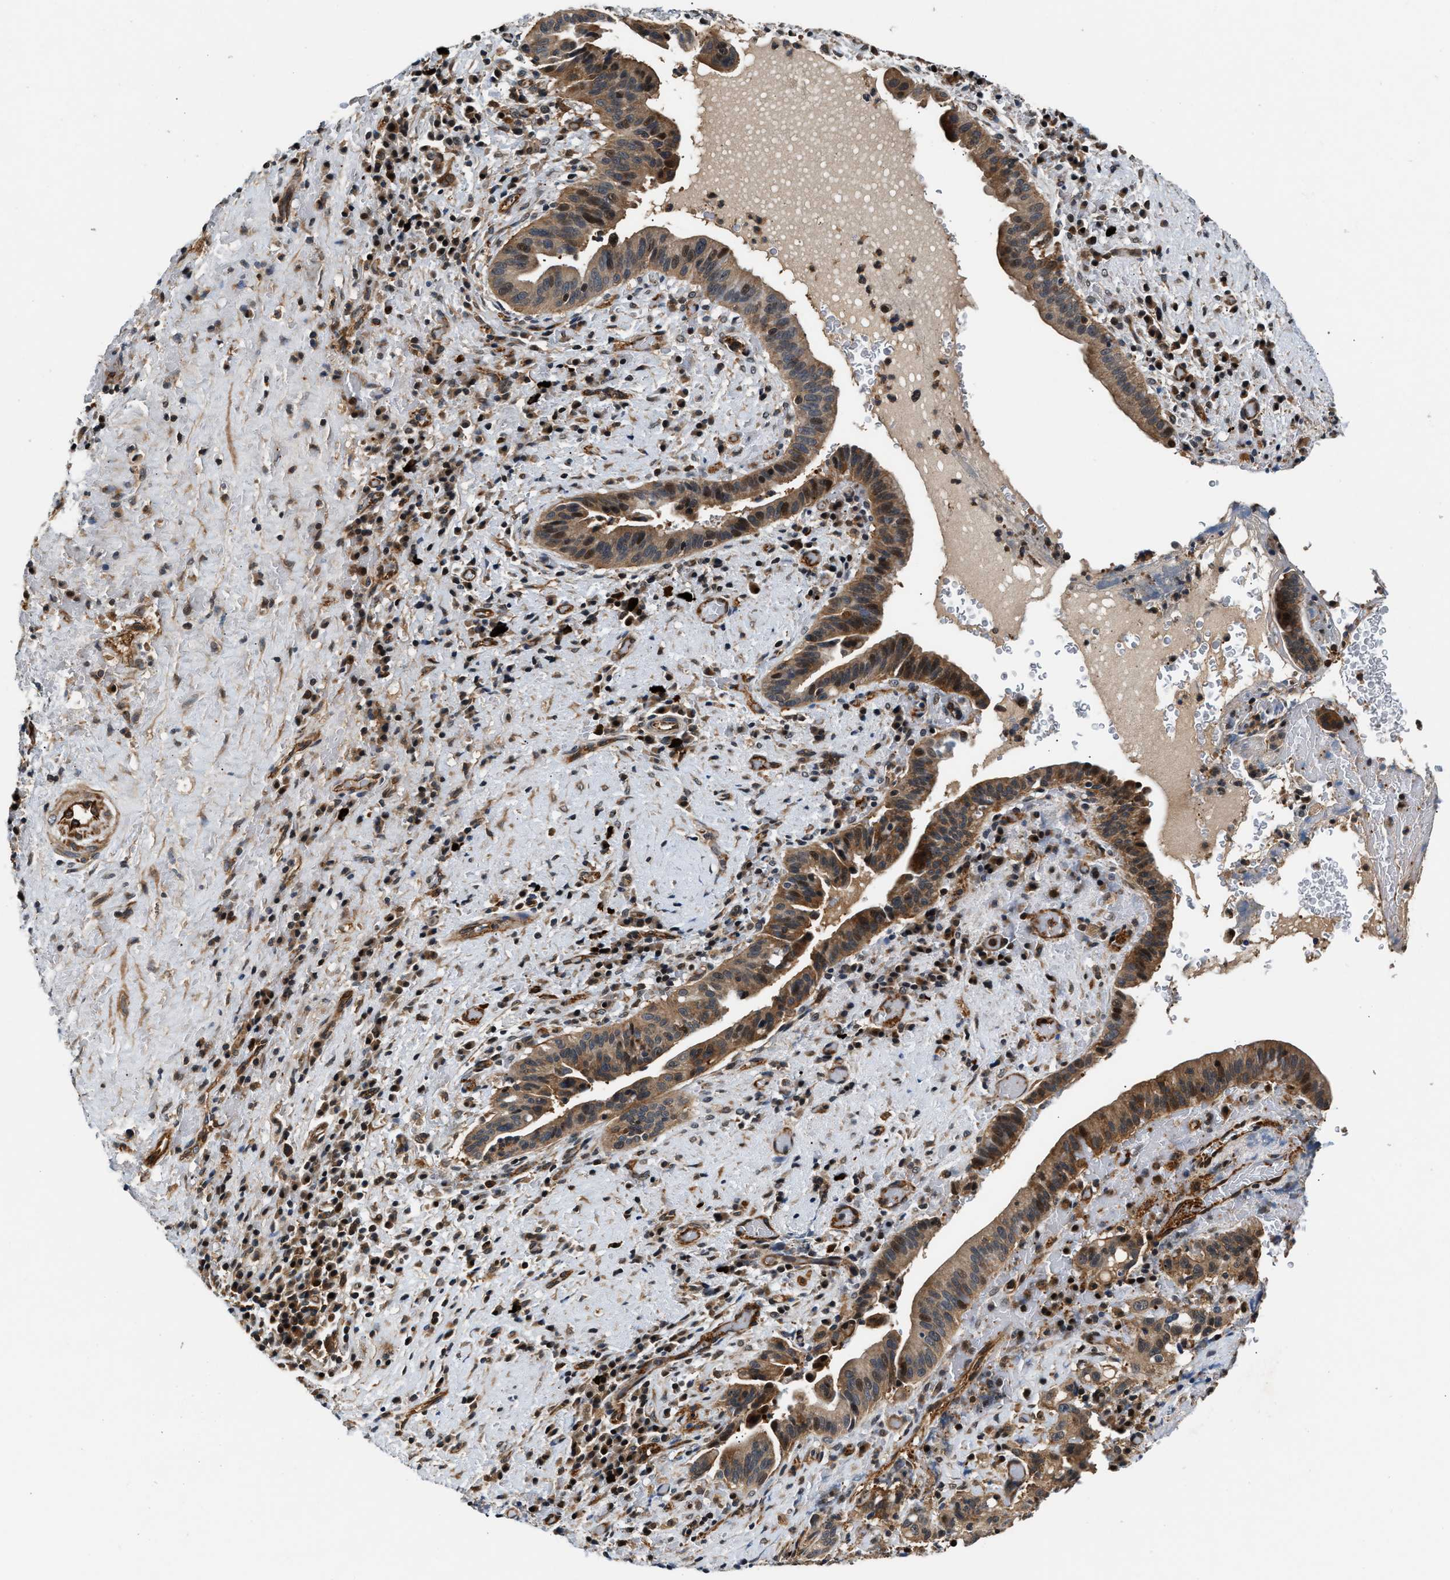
{"staining": {"intensity": "moderate", "quantity": ">75%", "location": "cytoplasmic/membranous,nuclear"}, "tissue": "liver cancer", "cell_type": "Tumor cells", "image_type": "cancer", "snomed": [{"axis": "morphology", "description": "Cholangiocarcinoma"}, {"axis": "topography", "description": "Liver"}], "caption": "A brown stain labels moderate cytoplasmic/membranous and nuclear staining of a protein in human liver cancer tumor cells. (IHC, brightfield microscopy, high magnification).", "gene": "TUT7", "patient": {"sex": "female", "age": 38}}